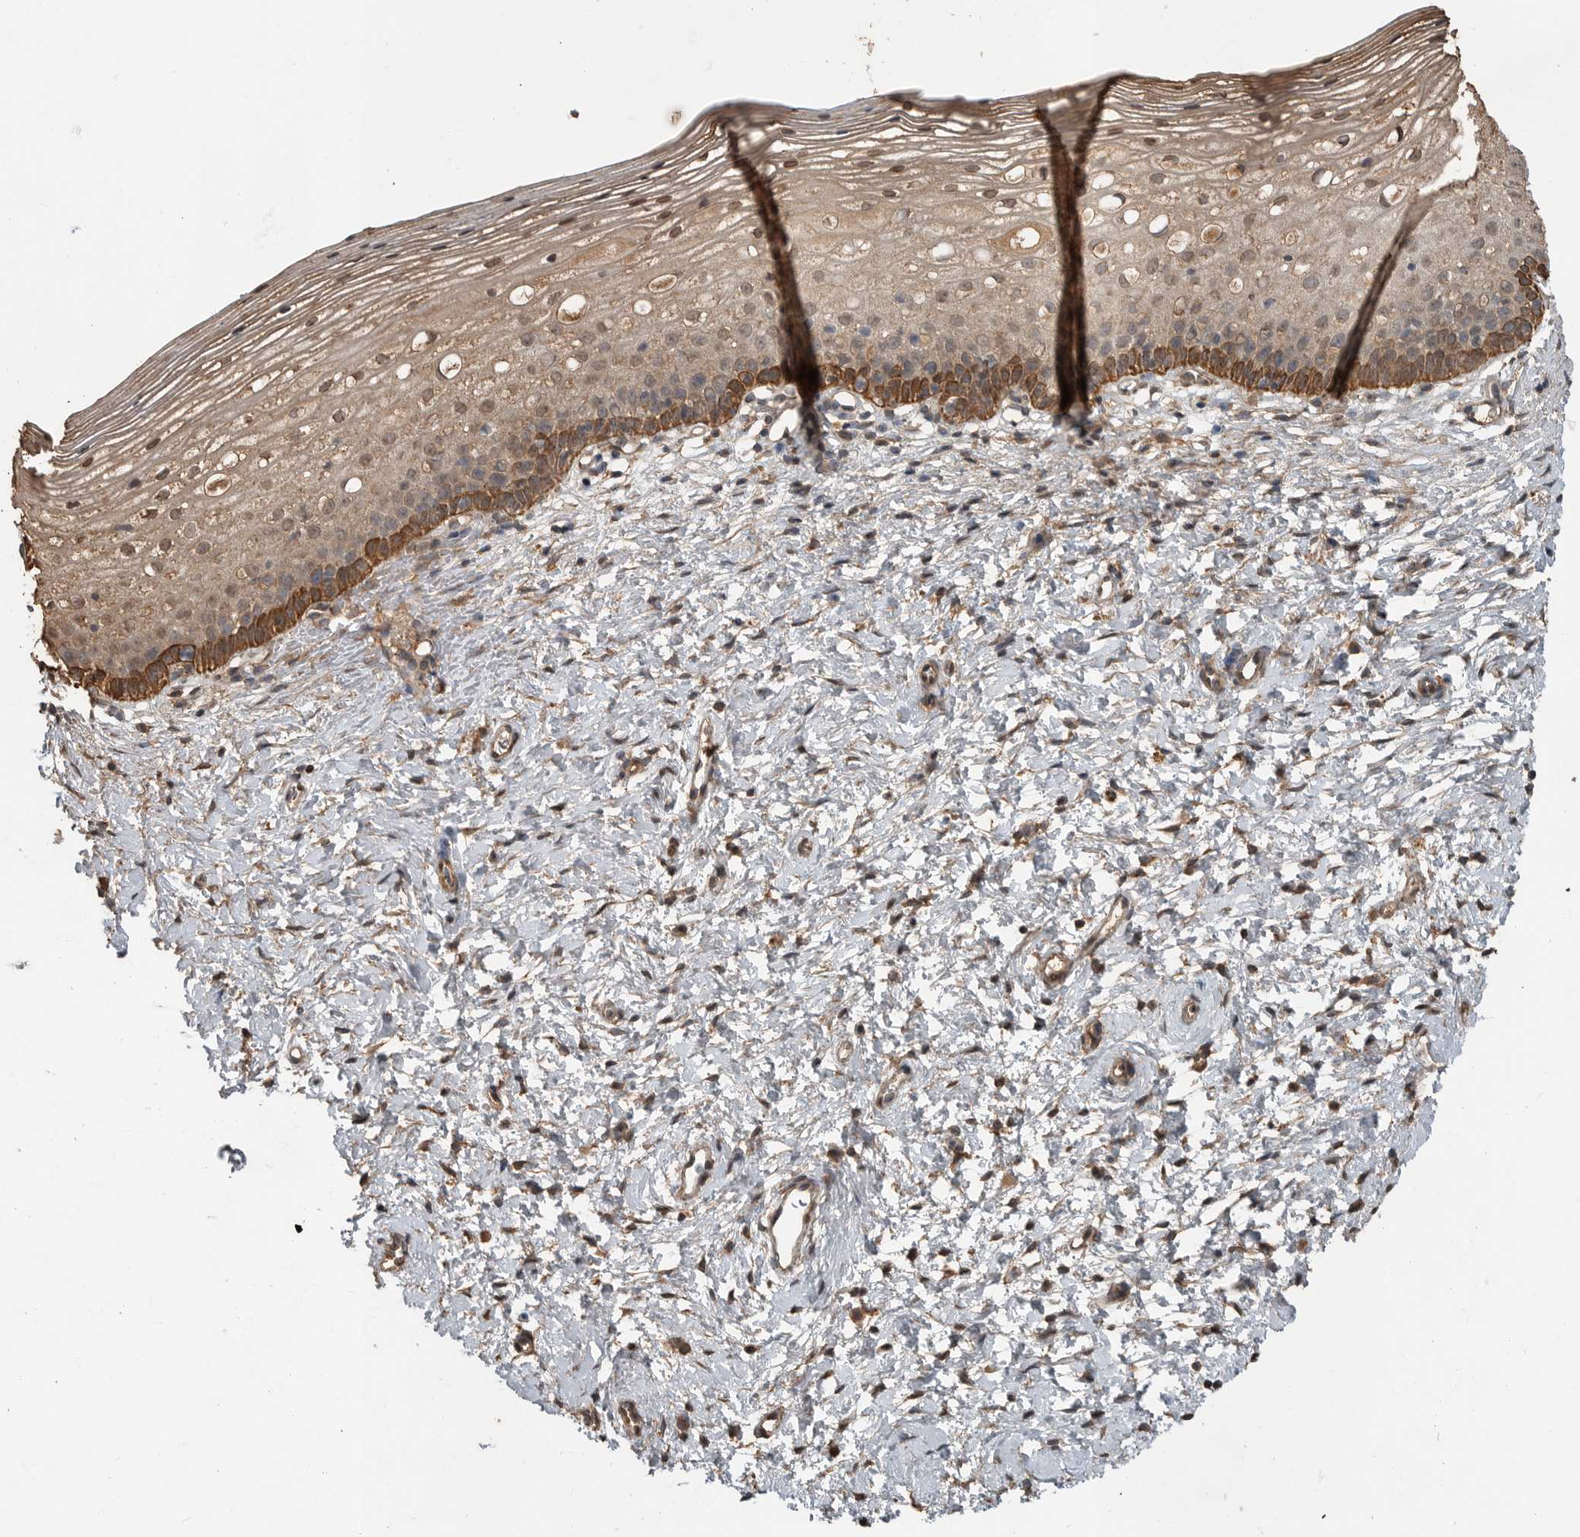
{"staining": {"intensity": "moderate", "quantity": ">75%", "location": "cytoplasmic/membranous,nuclear"}, "tissue": "cervix", "cell_type": "Squamous epithelial cells", "image_type": "normal", "snomed": [{"axis": "morphology", "description": "Normal tissue, NOS"}, {"axis": "topography", "description": "Cervix"}], "caption": "IHC (DAB) staining of benign cervix demonstrates moderate cytoplasmic/membranous,nuclear protein positivity in about >75% of squamous epithelial cells.", "gene": "BLZF1", "patient": {"sex": "female", "age": 72}}